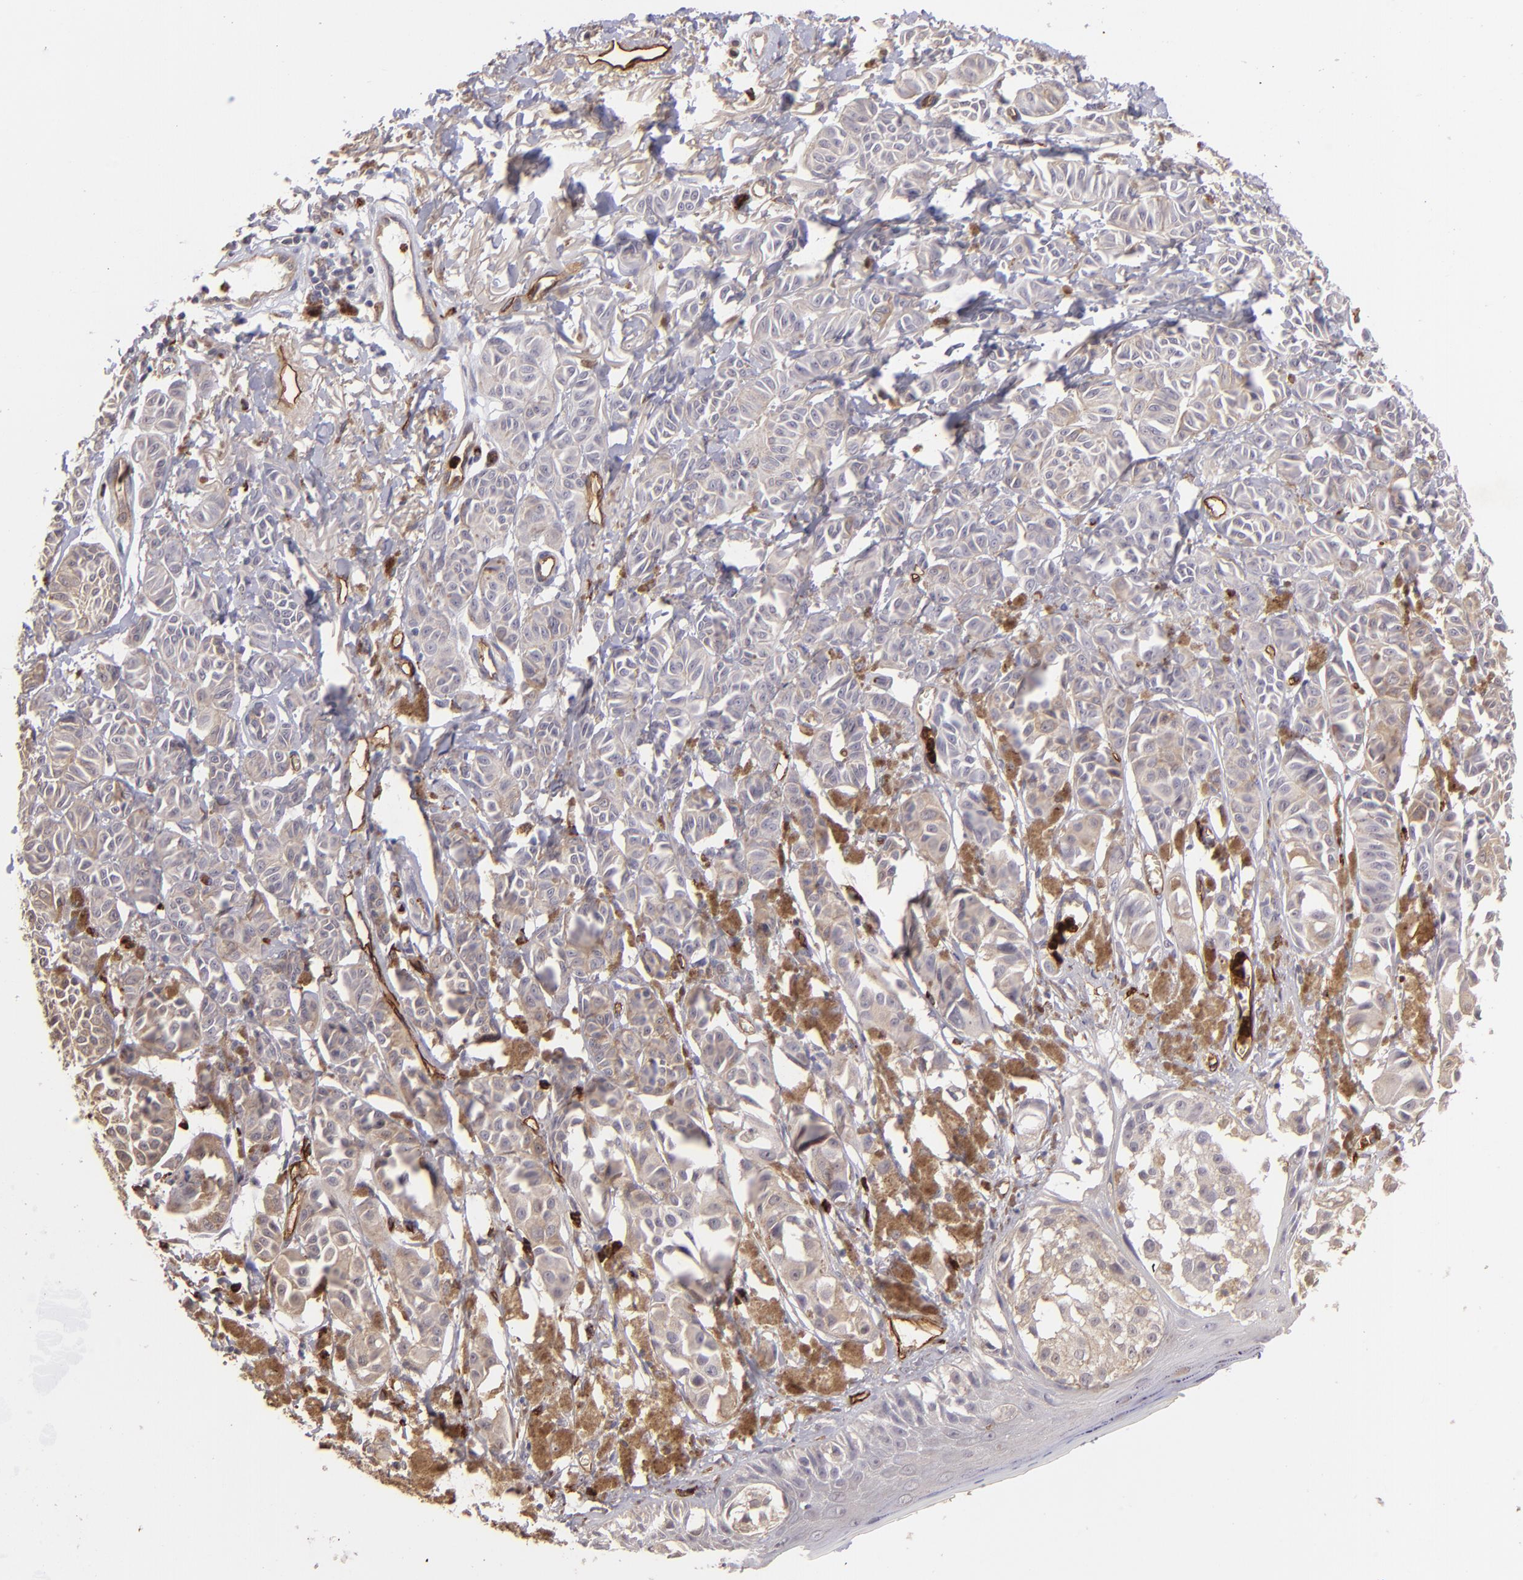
{"staining": {"intensity": "moderate", "quantity": "25%-75%", "location": "cytoplasmic/membranous"}, "tissue": "melanoma", "cell_type": "Tumor cells", "image_type": "cancer", "snomed": [{"axis": "morphology", "description": "Malignant melanoma, NOS"}, {"axis": "topography", "description": "Skin"}], "caption": "This is a histology image of immunohistochemistry (IHC) staining of malignant melanoma, which shows moderate staining in the cytoplasmic/membranous of tumor cells.", "gene": "DYSF", "patient": {"sex": "male", "age": 76}}